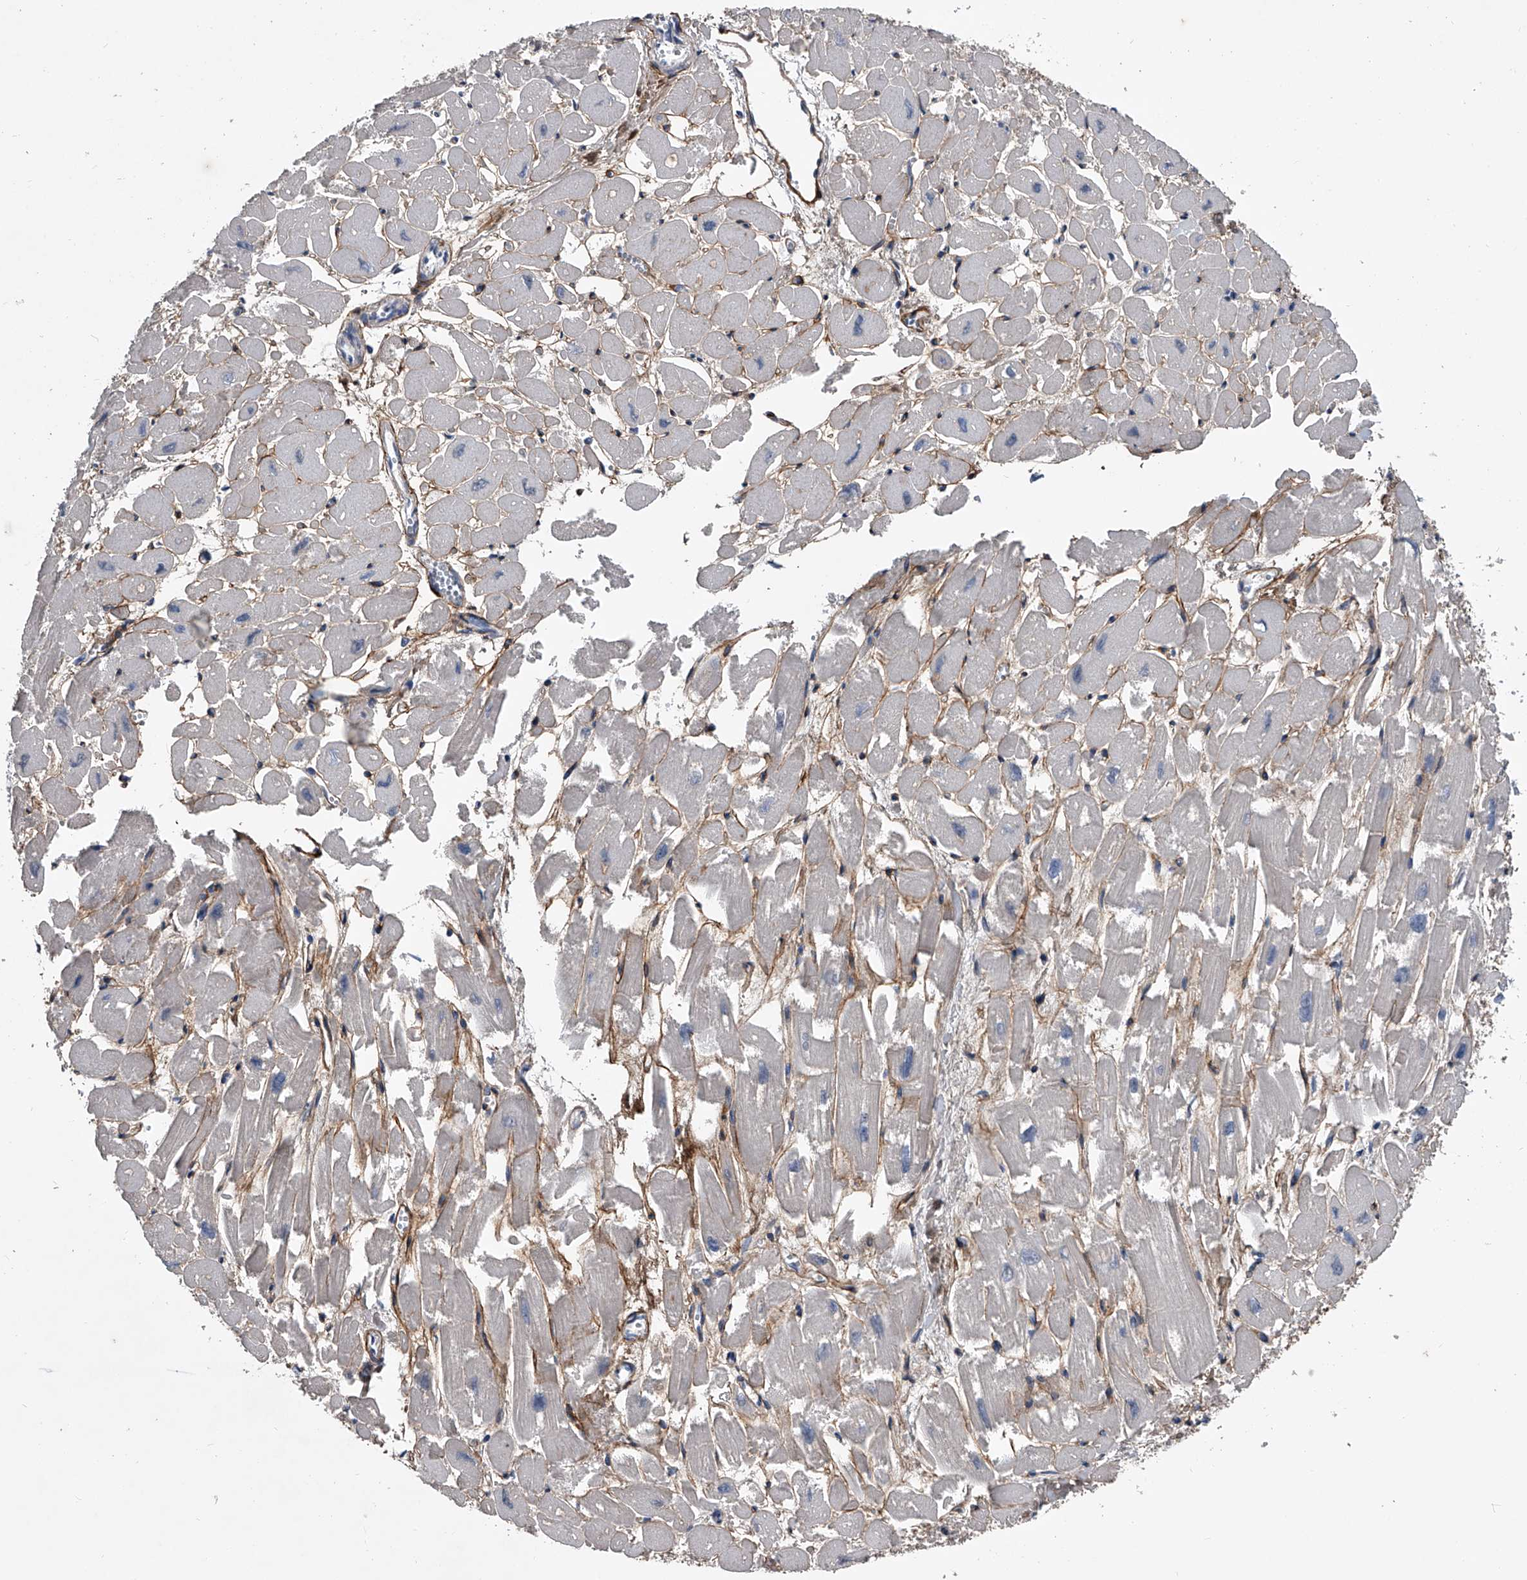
{"staining": {"intensity": "negative", "quantity": "none", "location": "none"}, "tissue": "heart muscle", "cell_type": "Cardiomyocytes", "image_type": "normal", "snomed": [{"axis": "morphology", "description": "Normal tissue, NOS"}, {"axis": "topography", "description": "Heart"}], "caption": "An IHC image of unremarkable heart muscle is shown. There is no staining in cardiomyocytes of heart muscle.", "gene": "PHACTR1", "patient": {"sex": "male", "age": 54}}